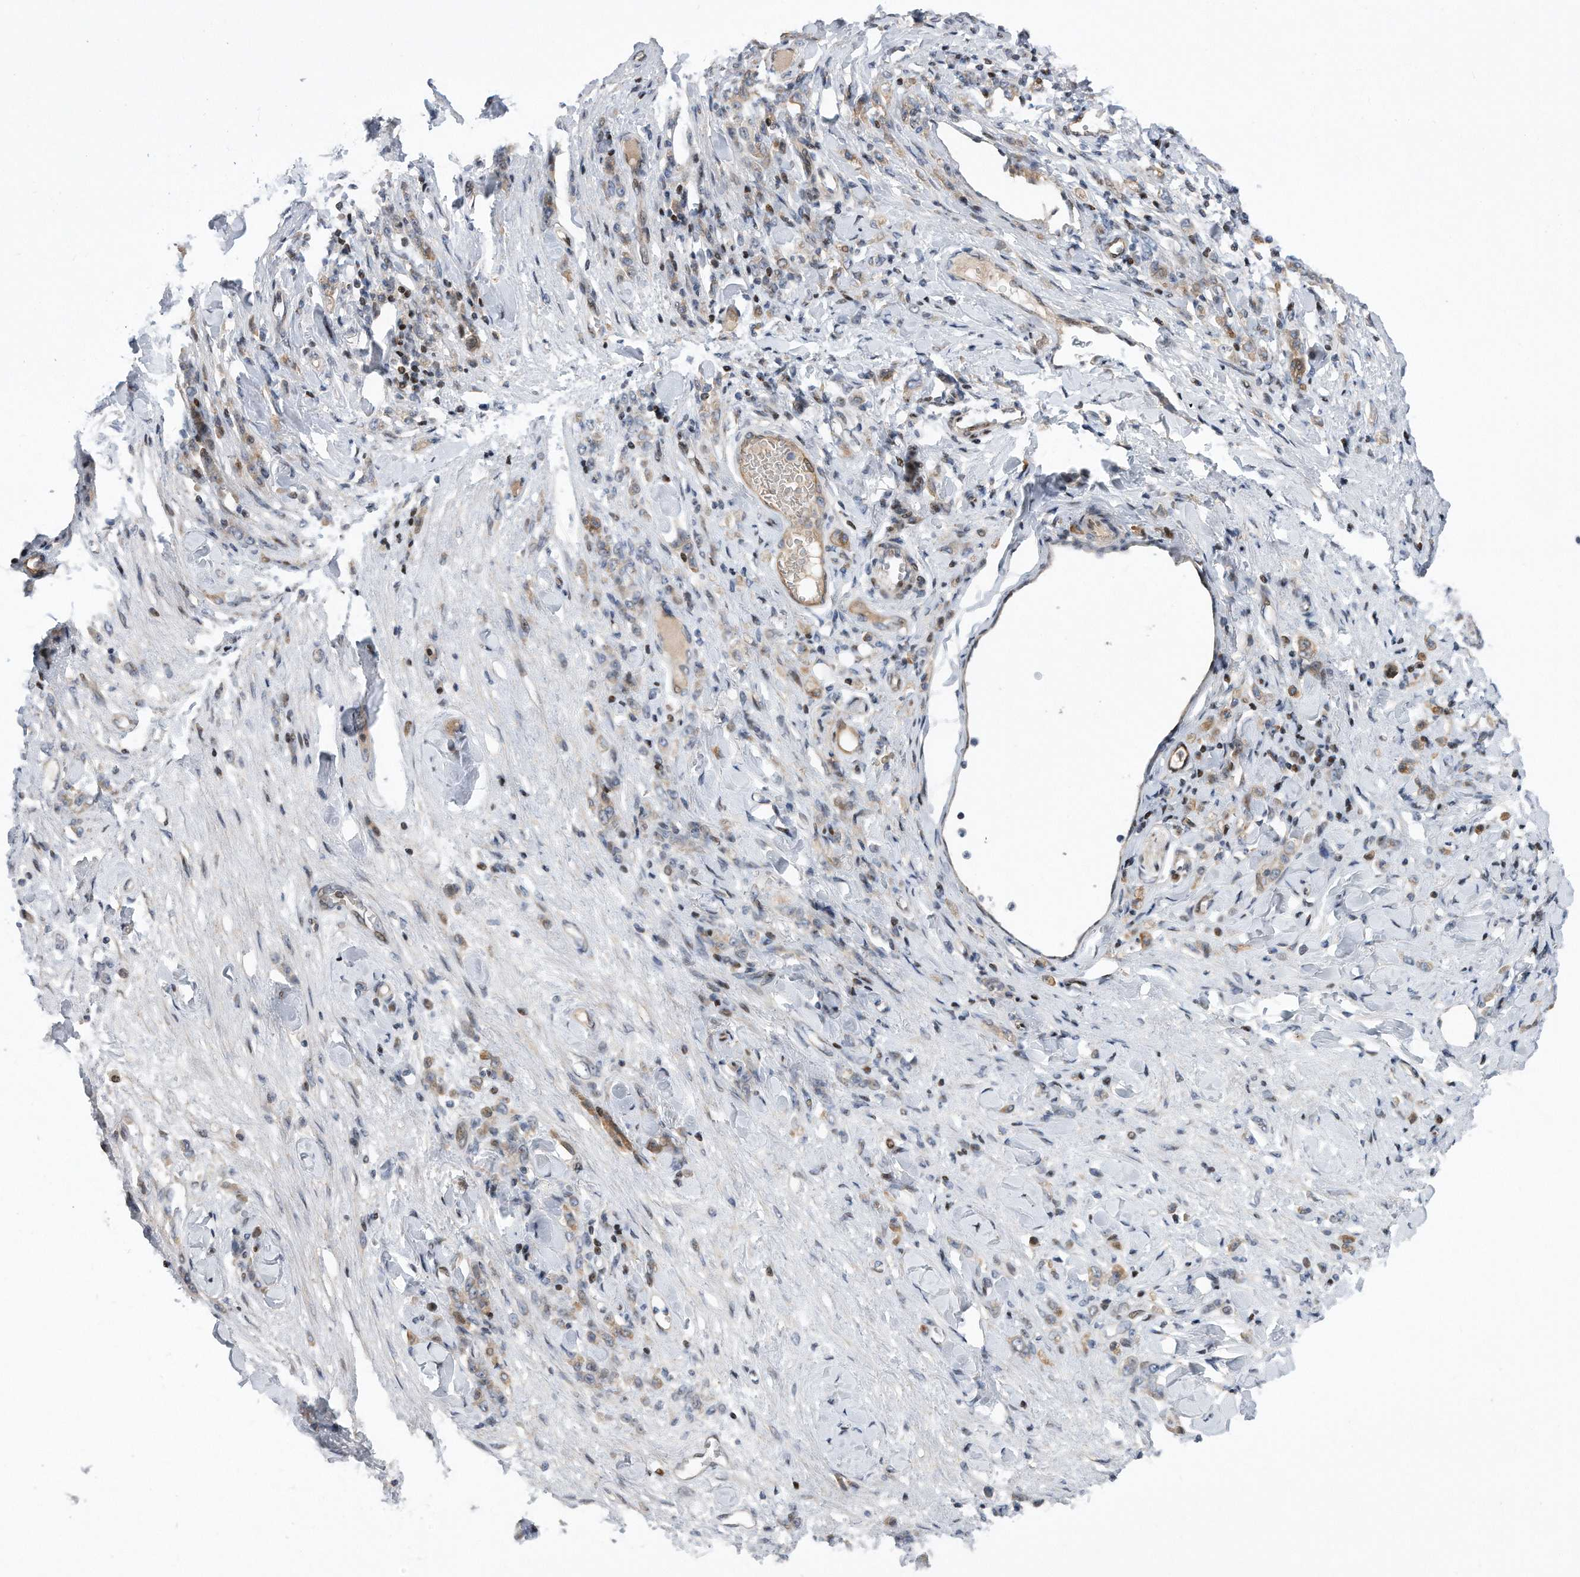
{"staining": {"intensity": "weak", "quantity": "<25%", "location": "cytoplasmic/membranous"}, "tissue": "stomach cancer", "cell_type": "Tumor cells", "image_type": "cancer", "snomed": [{"axis": "morphology", "description": "Normal tissue, NOS"}, {"axis": "morphology", "description": "Adenocarcinoma, NOS"}, {"axis": "topography", "description": "Stomach"}], "caption": "The immunohistochemistry micrograph has no significant expression in tumor cells of stomach cancer tissue. (Stains: DAB (3,3'-diaminobenzidine) IHC with hematoxylin counter stain, Microscopy: brightfield microscopy at high magnification).", "gene": "CDH12", "patient": {"sex": "male", "age": 82}}